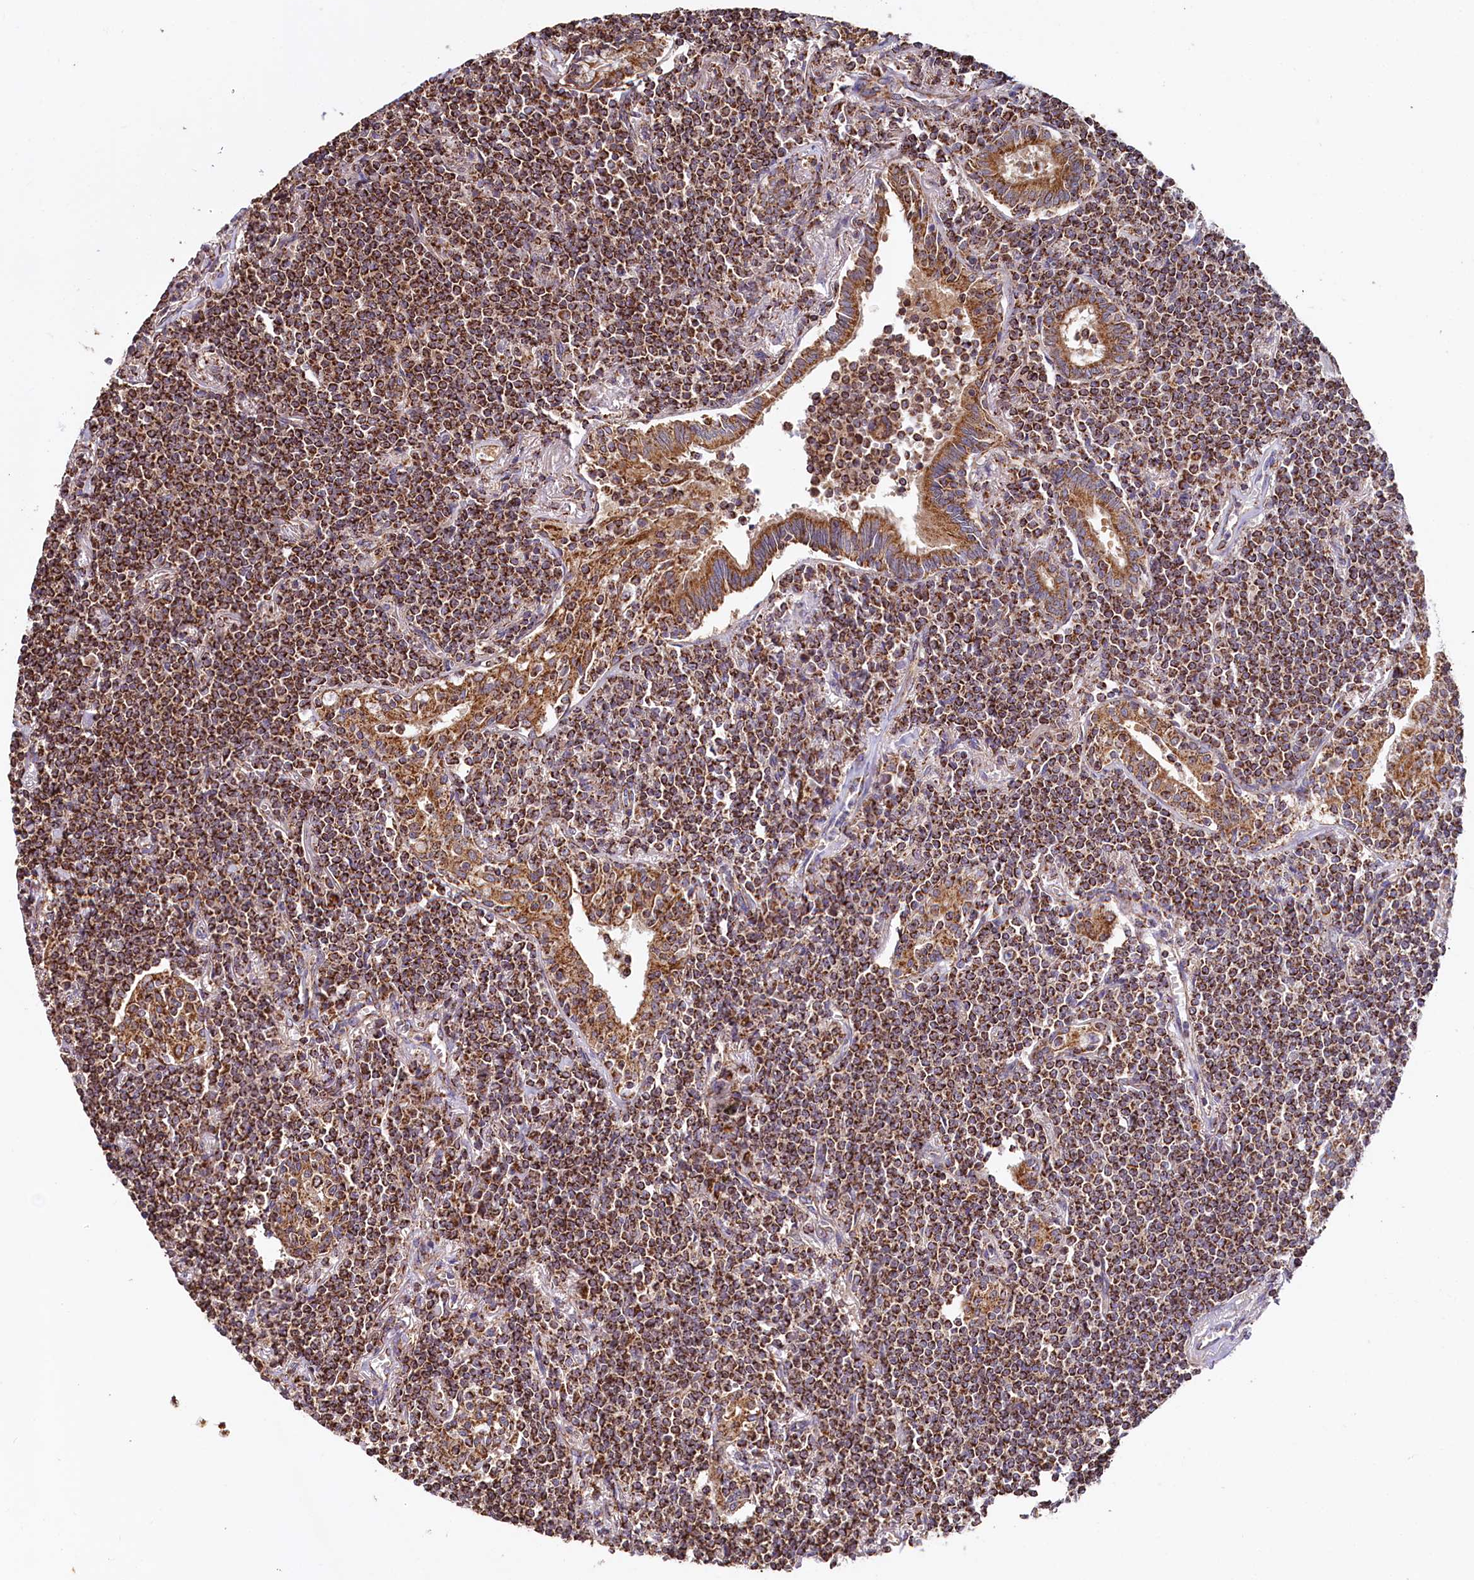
{"staining": {"intensity": "strong", "quantity": ">75%", "location": "cytoplasmic/membranous"}, "tissue": "lymphoma", "cell_type": "Tumor cells", "image_type": "cancer", "snomed": [{"axis": "morphology", "description": "Malignant lymphoma, non-Hodgkin's type, Low grade"}, {"axis": "topography", "description": "Lung"}], "caption": "The image demonstrates staining of low-grade malignant lymphoma, non-Hodgkin's type, revealing strong cytoplasmic/membranous protein positivity (brown color) within tumor cells.", "gene": "NUDT15", "patient": {"sex": "female", "age": 71}}